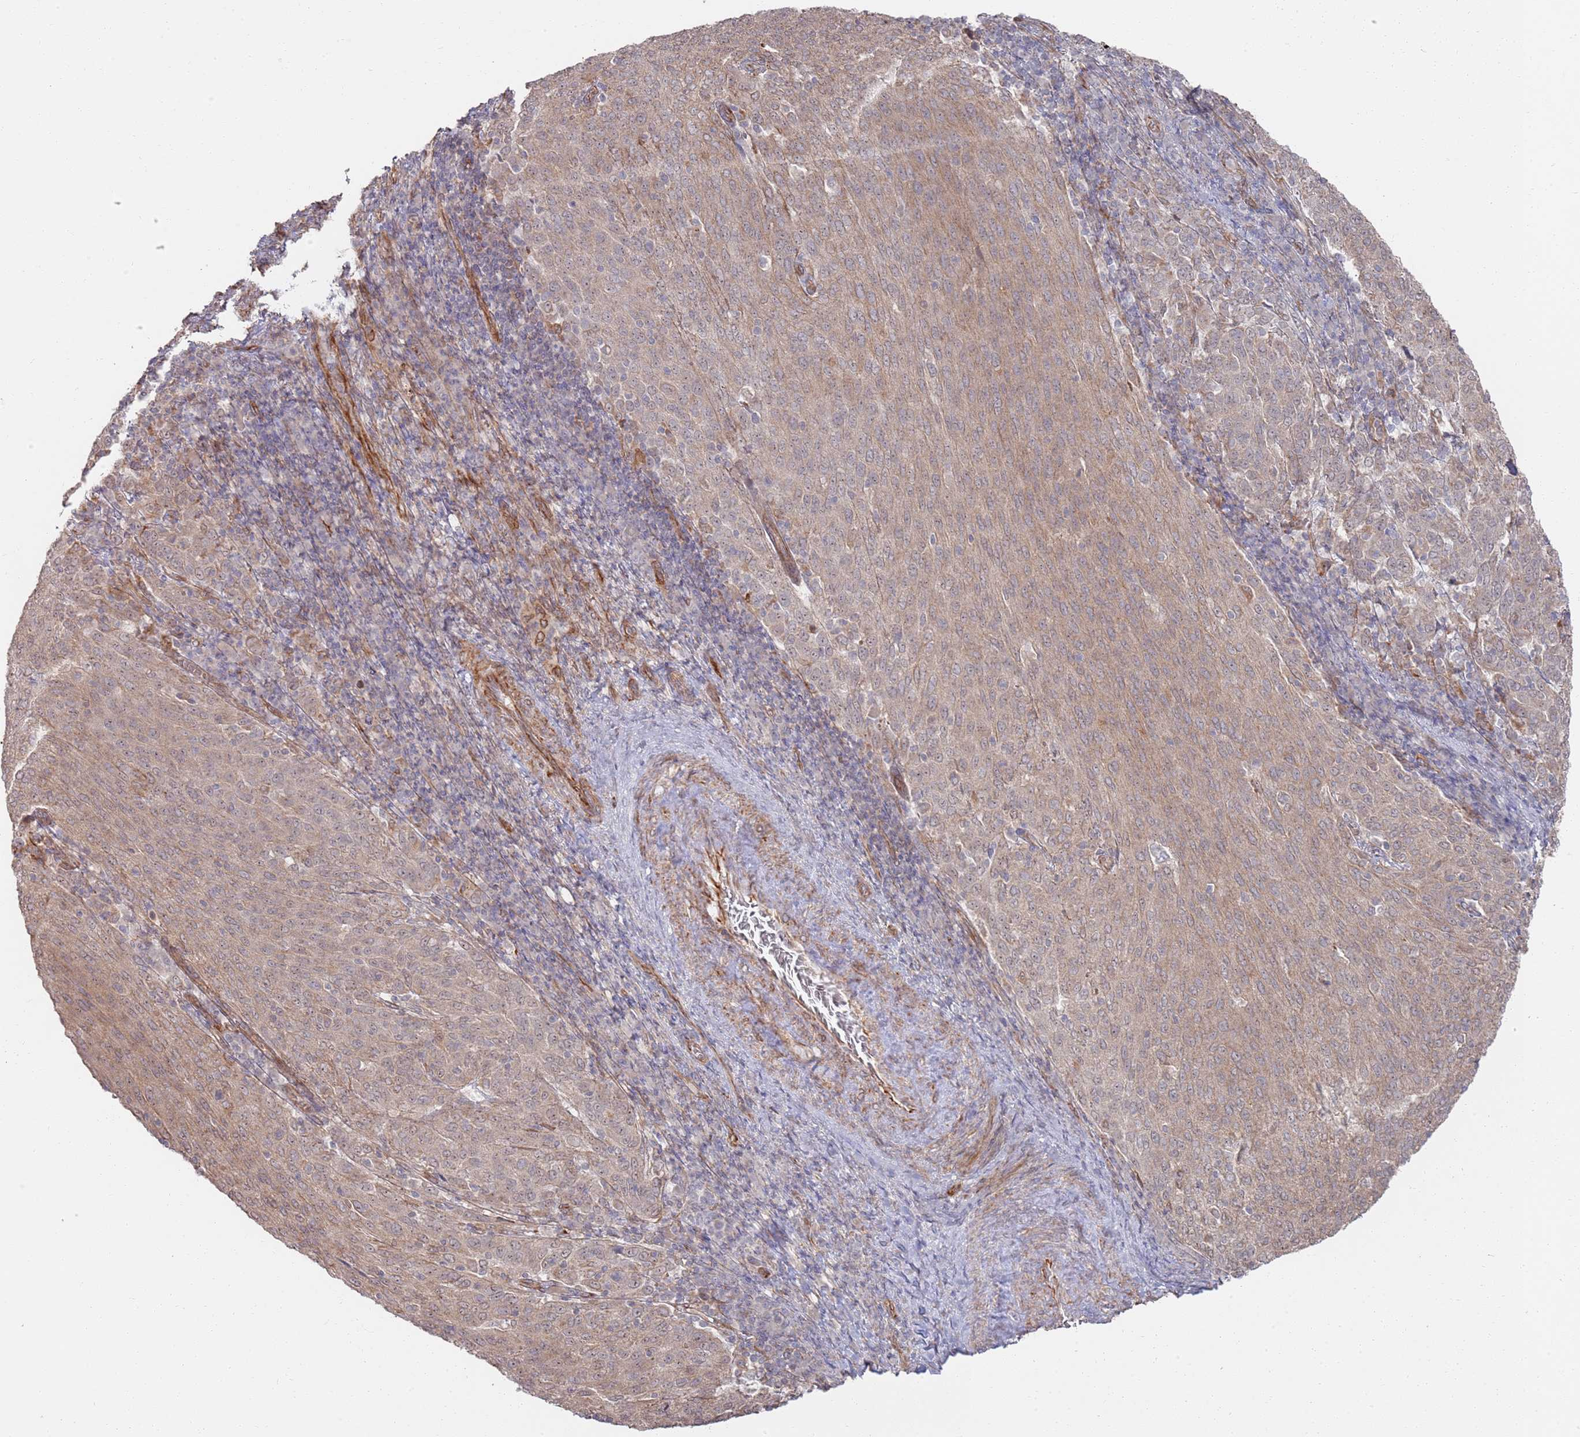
{"staining": {"intensity": "weak", "quantity": ">75%", "location": "cytoplasmic/membranous"}, "tissue": "cervical cancer", "cell_type": "Tumor cells", "image_type": "cancer", "snomed": [{"axis": "morphology", "description": "Squamous cell carcinoma, NOS"}, {"axis": "topography", "description": "Cervix"}], "caption": "Immunohistochemical staining of cervical cancer (squamous cell carcinoma) reveals low levels of weak cytoplasmic/membranous protein staining in about >75% of tumor cells.", "gene": "PHF21A", "patient": {"sex": "female", "age": 46}}